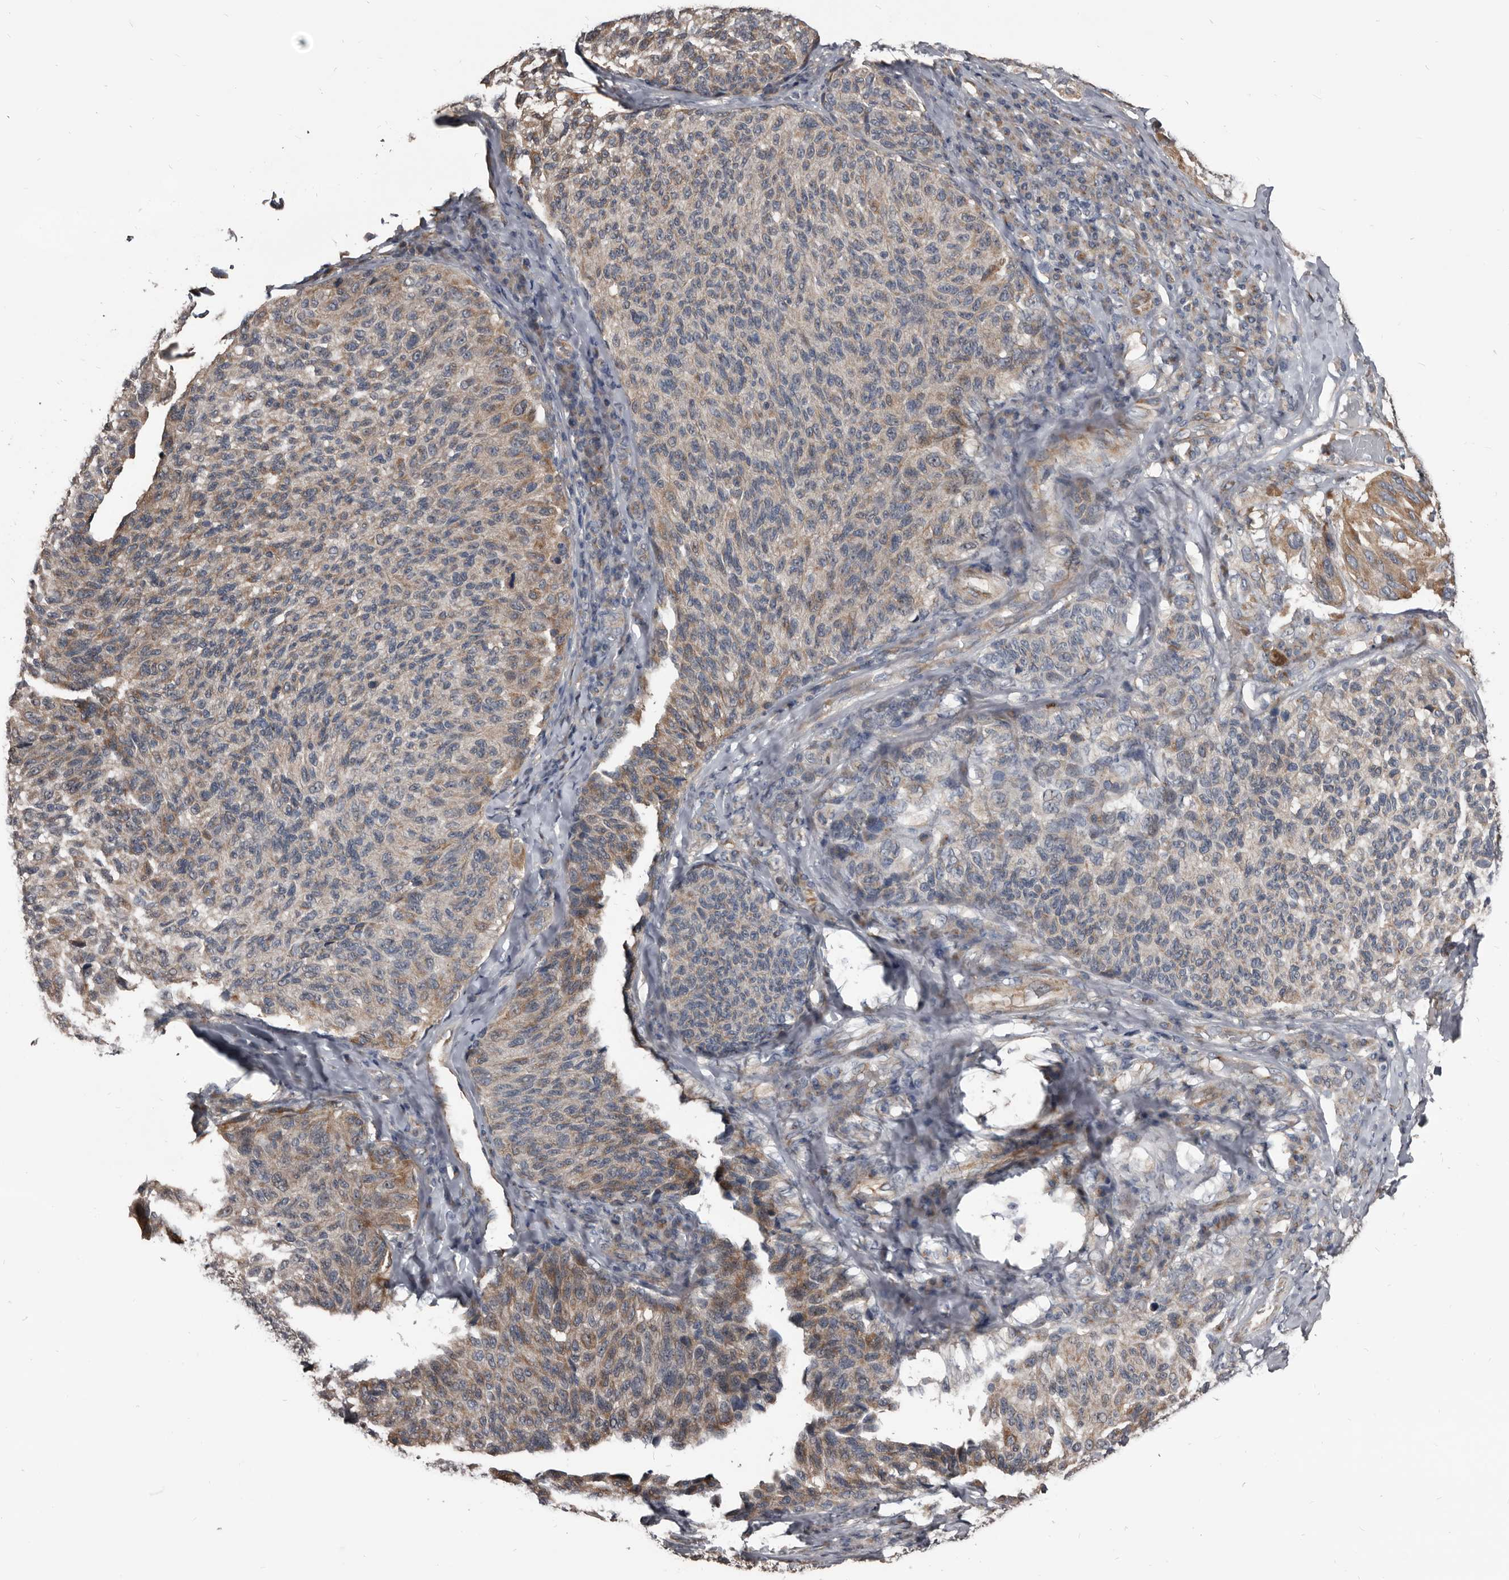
{"staining": {"intensity": "weak", "quantity": ">75%", "location": "cytoplasmic/membranous"}, "tissue": "melanoma", "cell_type": "Tumor cells", "image_type": "cancer", "snomed": [{"axis": "morphology", "description": "Malignant melanoma, NOS"}, {"axis": "topography", "description": "Skin"}], "caption": "Brown immunohistochemical staining in human malignant melanoma exhibits weak cytoplasmic/membranous staining in approximately >75% of tumor cells. (IHC, brightfield microscopy, high magnification).", "gene": "DHPS", "patient": {"sex": "female", "age": 73}}